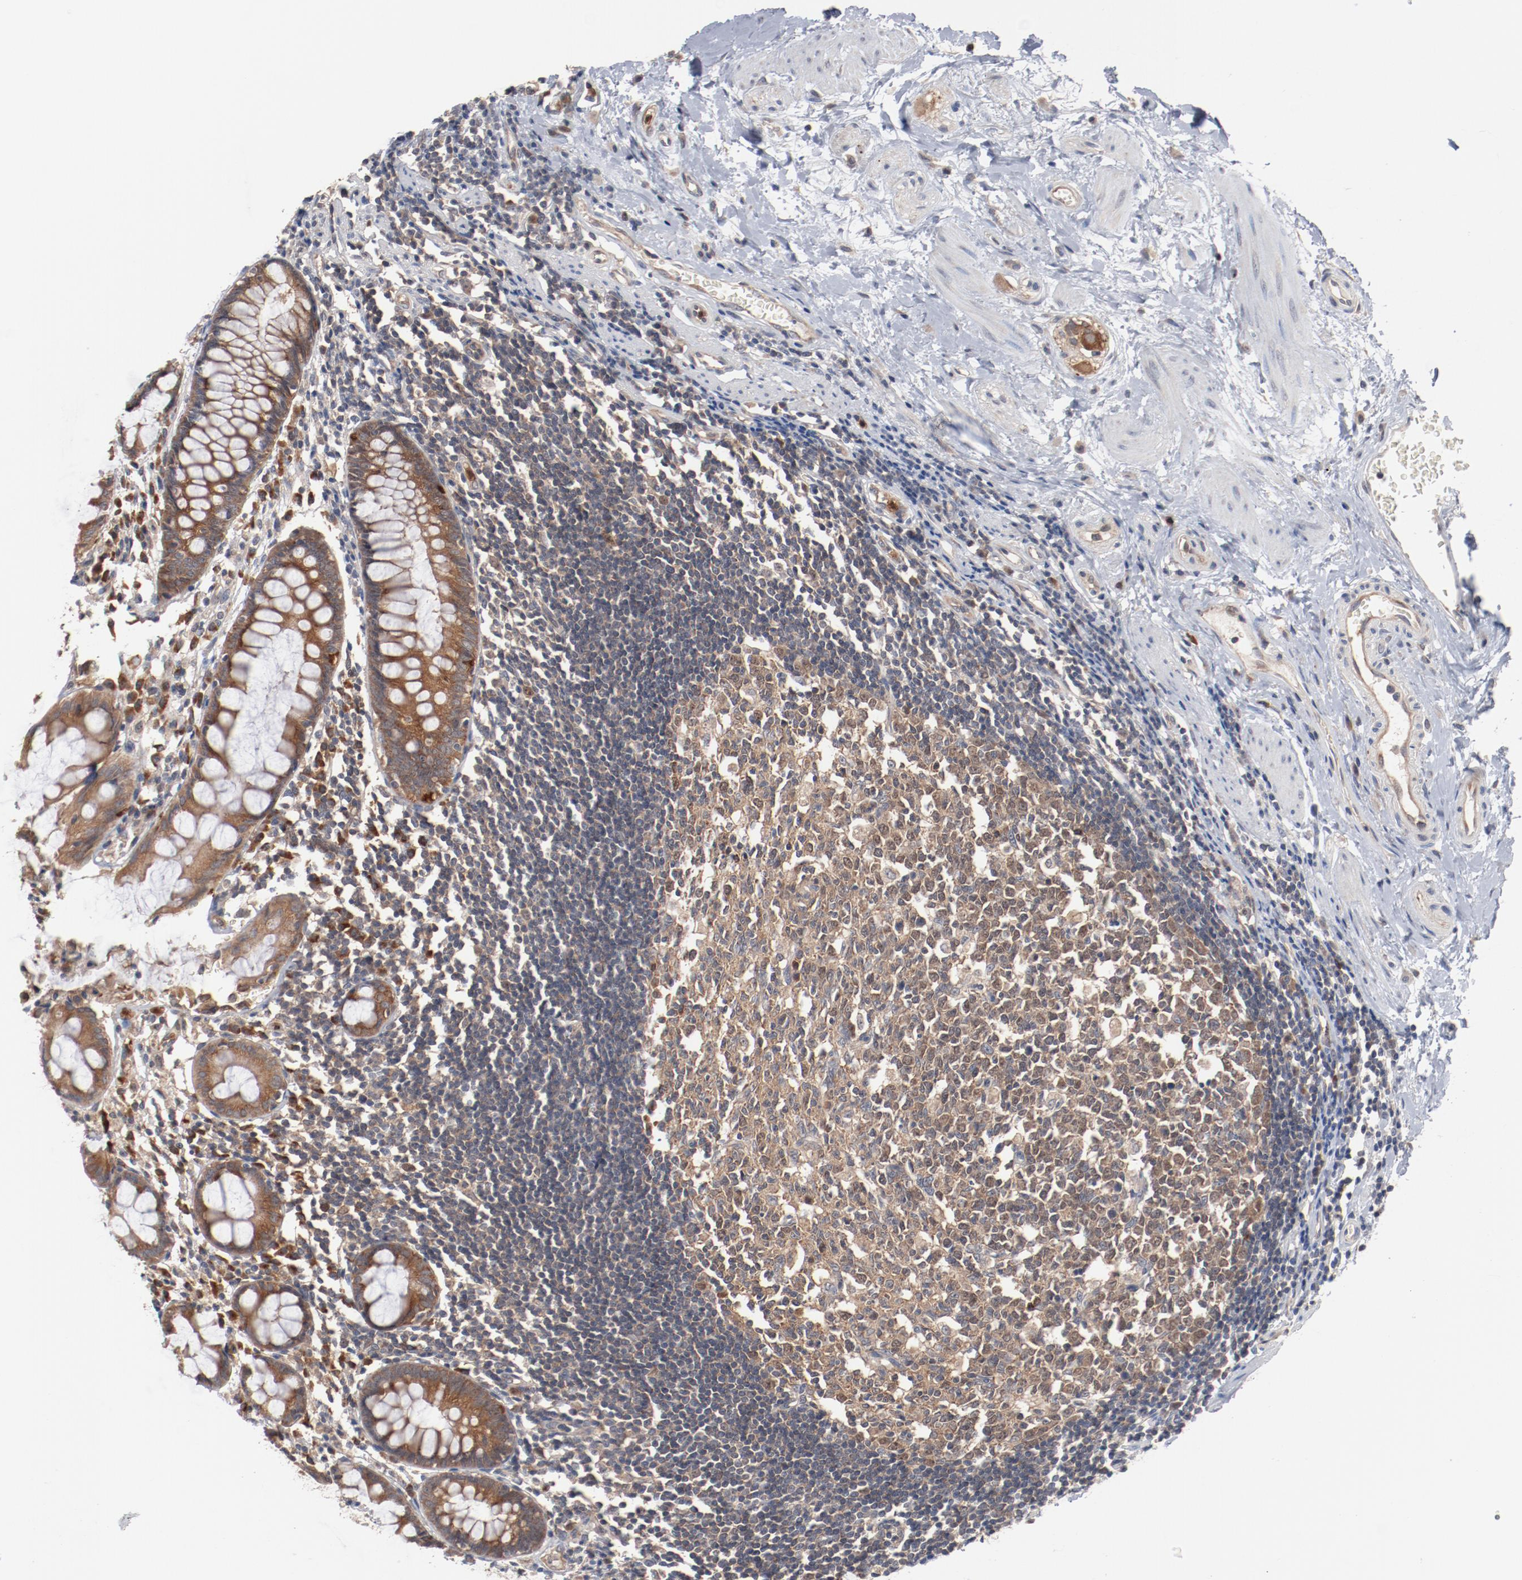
{"staining": {"intensity": "moderate", "quantity": ">75%", "location": "cytoplasmic/membranous"}, "tissue": "rectum", "cell_type": "Glandular cells", "image_type": "normal", "snomed": [{"axis": "morphology", "description": "Normal tissue, NOS"}, {"axis": "topography", "description": "Rectum"}], "caption": "A medium amount of moderate cytoplasmic/membranous positivity is appreciated in approximately >75% of glandular cells in benign rectum. The protein is shown in brown color, while the nuclei are stained blue.", "gene": "RNASE11", "patient": {"sex": "female", "age": 66}}